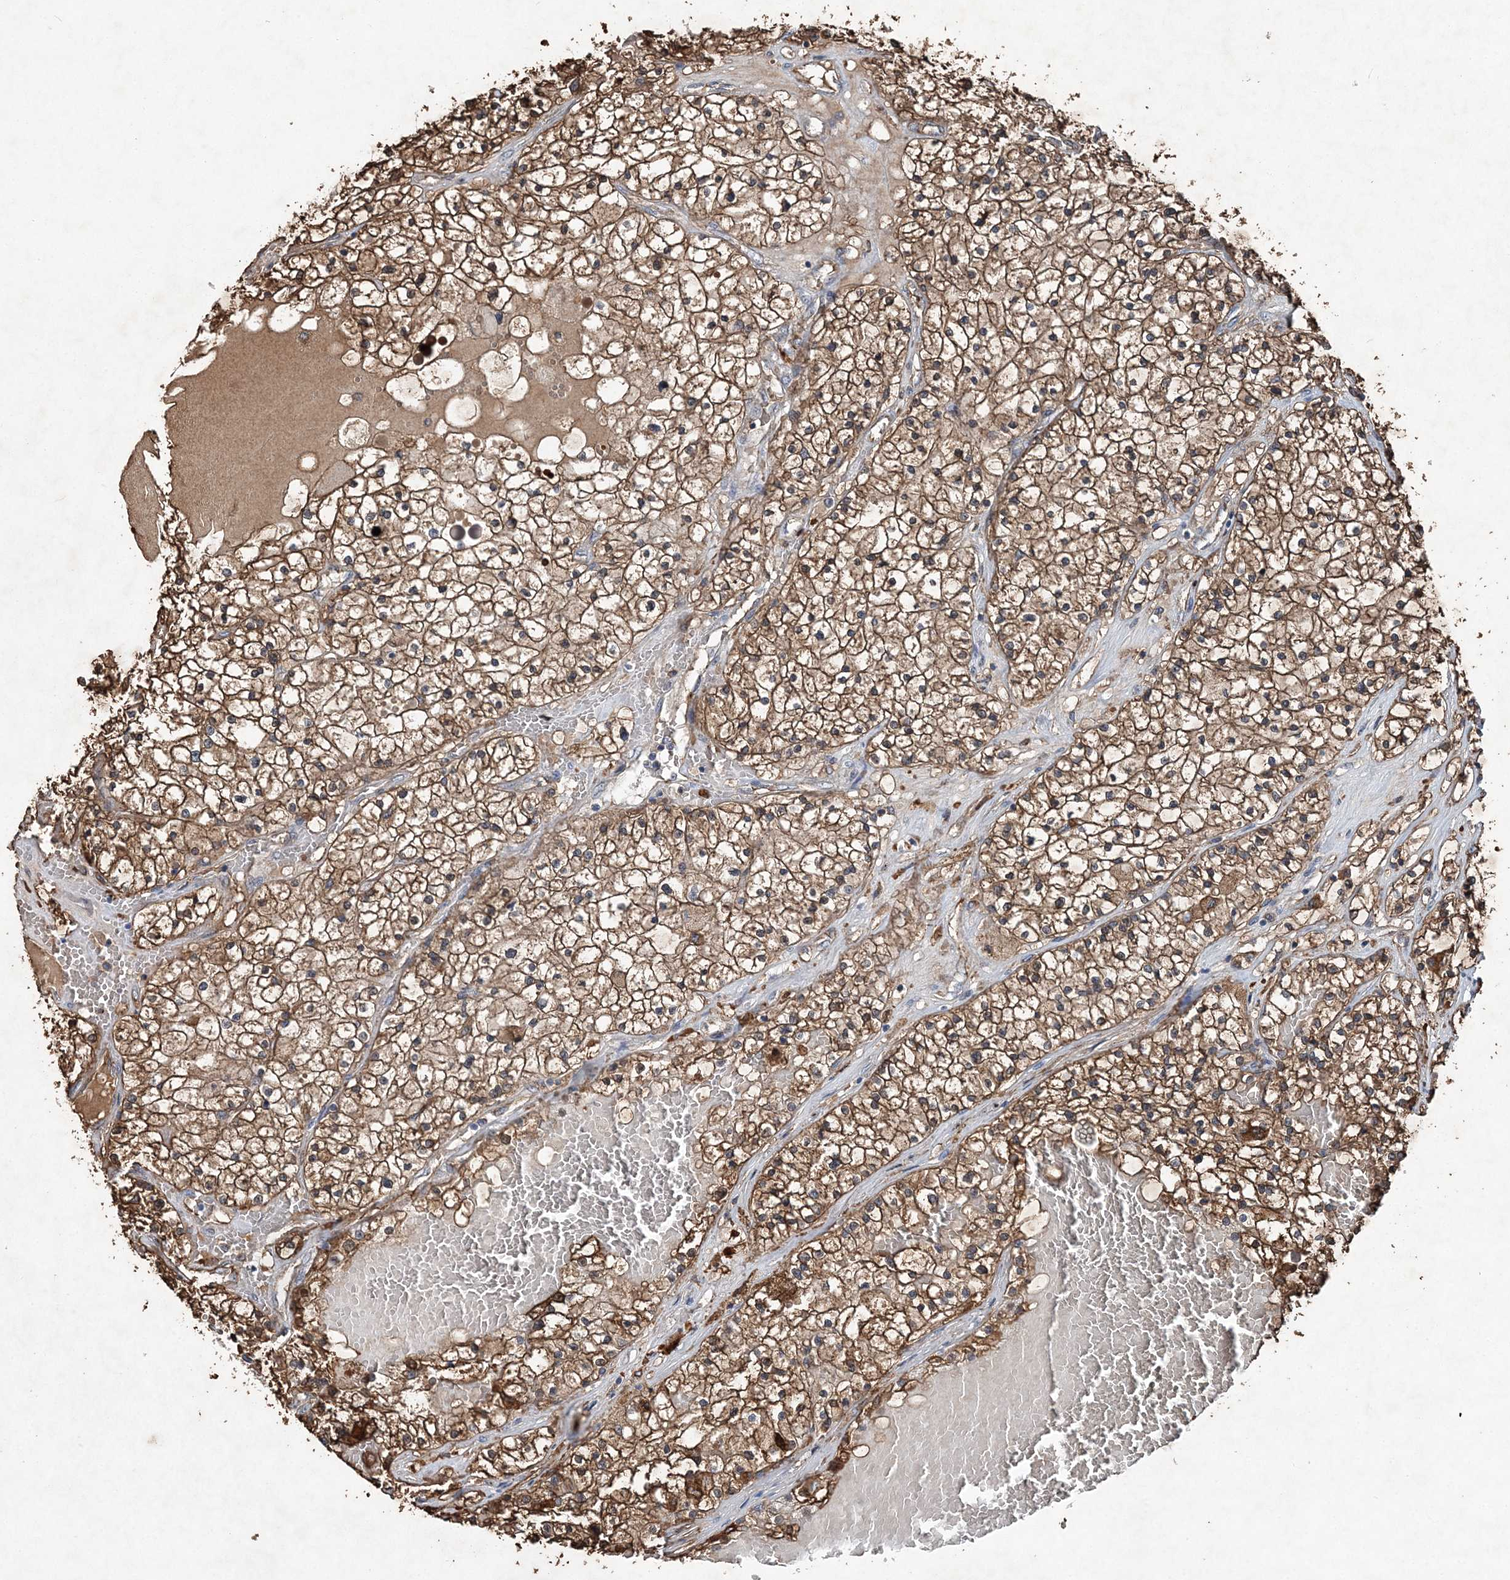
{"staining": {"intensity": "moderate", "quantity": ">75%", "location": "cytoplasmic/membranous"}, "tissue": "renal cancer", "cell_type": "Tumor cells", "image_type": "cancer", "snomed": [{"axis": "morphology", "description": "Normal tissue, NOS"}, {"axis": "morphology", "description": "Adenocarcinoma, NOS"}, {"axis": "topography", "description": "Kidney"}], "caption": "Adenocarcinoma (renal) stained for a protein (brown) demonstrates moderate cytoplasmic/membranous positive staining in approximately >75% of tumor cells.", "gene": "SPOPL", "patient": {"sex": "male", "age": 68}}